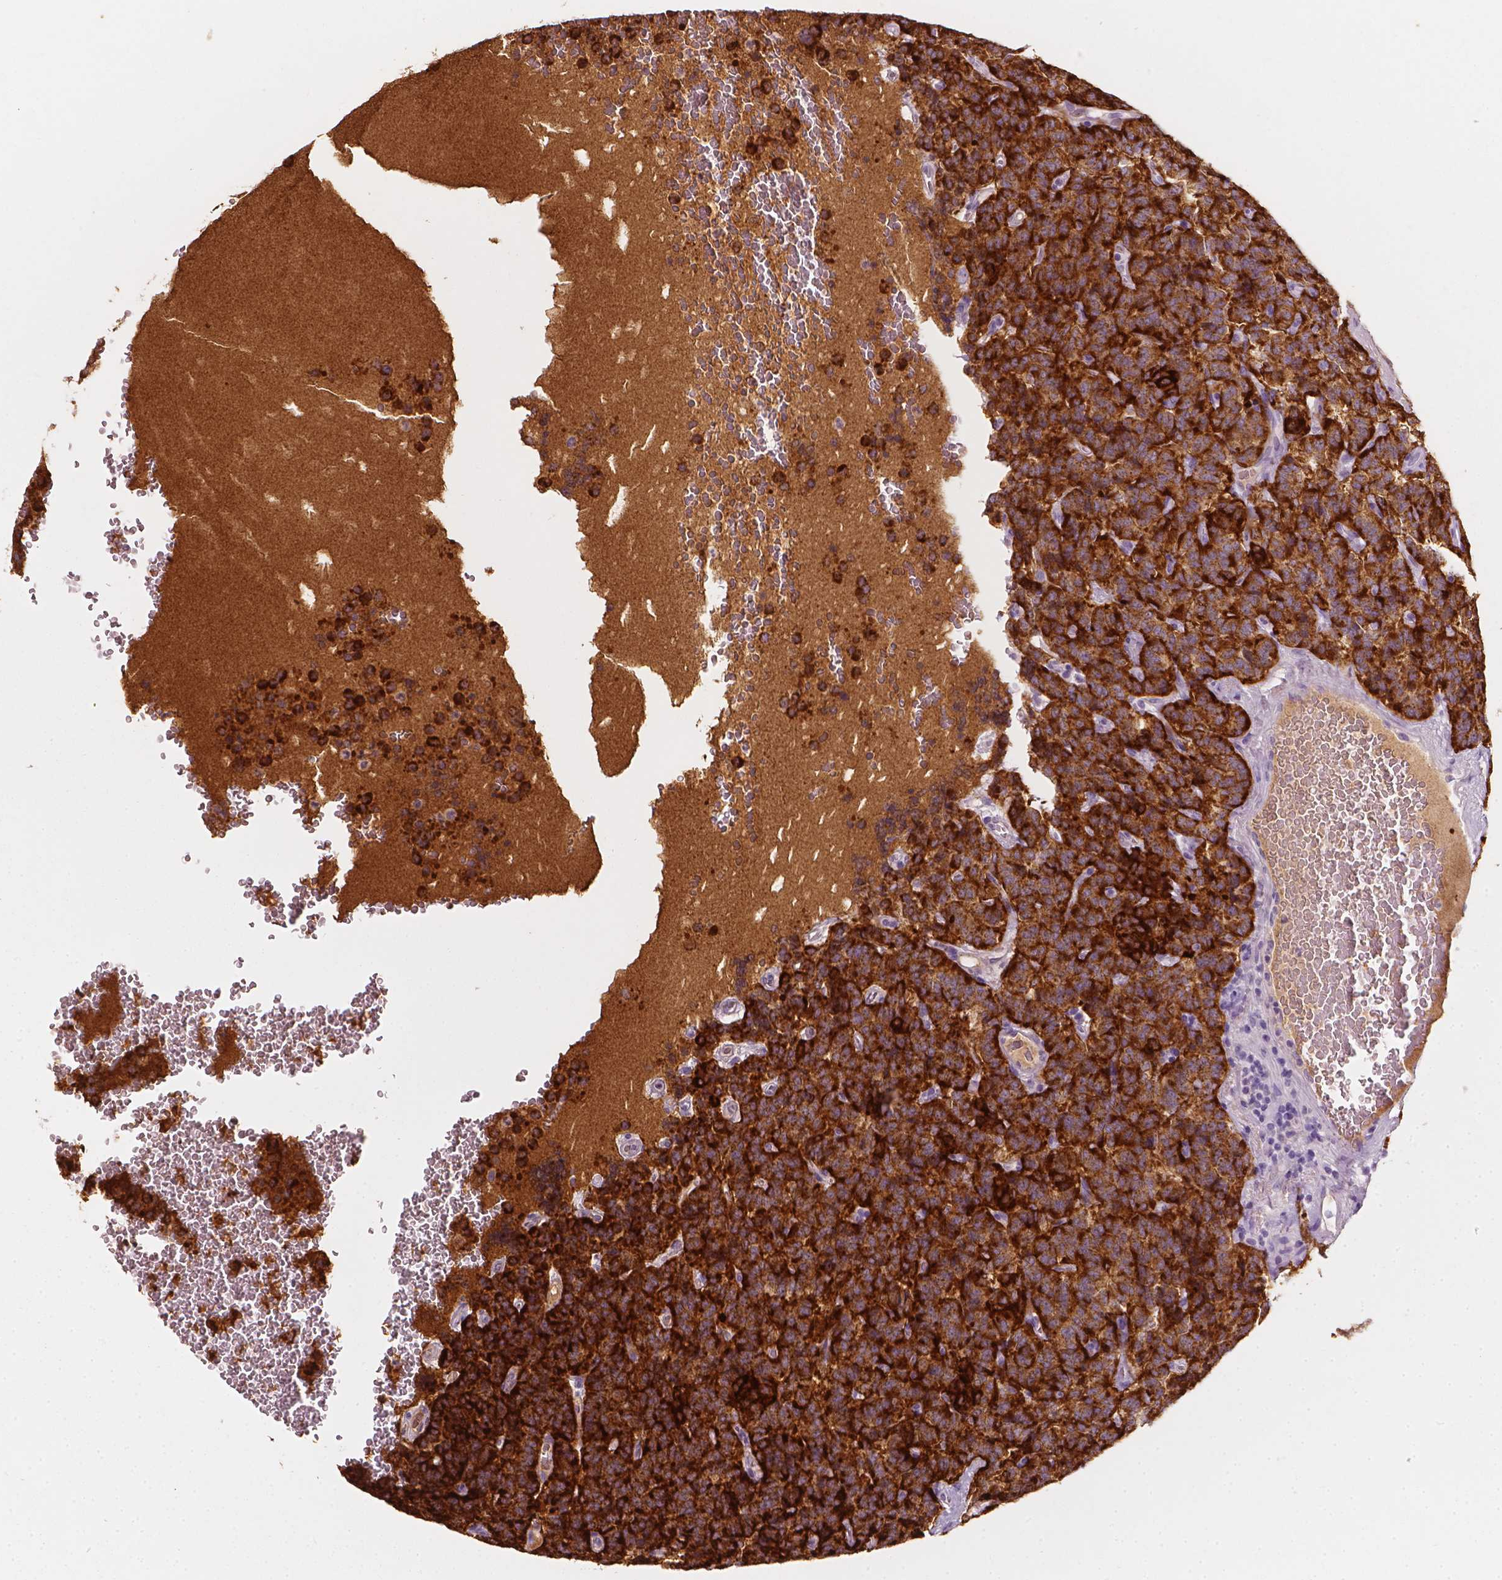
{"staining": {"intensity": "strong", "quantity": ">75%", "location": "cytoplasmic/membranous"}, "tissue": "carcinoid", "cell_type": "Tumor cells", "image_type": "cancer", "snomed": [{"axis": "morphology", "description": "Carcinoid, malignant, NOS"}, {"axis": "topography", "description": "Pancreas"}], "caption": "Protein expression analysis of human carcinoid reveals strong cytoplasmic/membranous staining in about >75% of tumor cells.", "gene": "SCG3", "patient": {"sex": "male", "age": 36}}